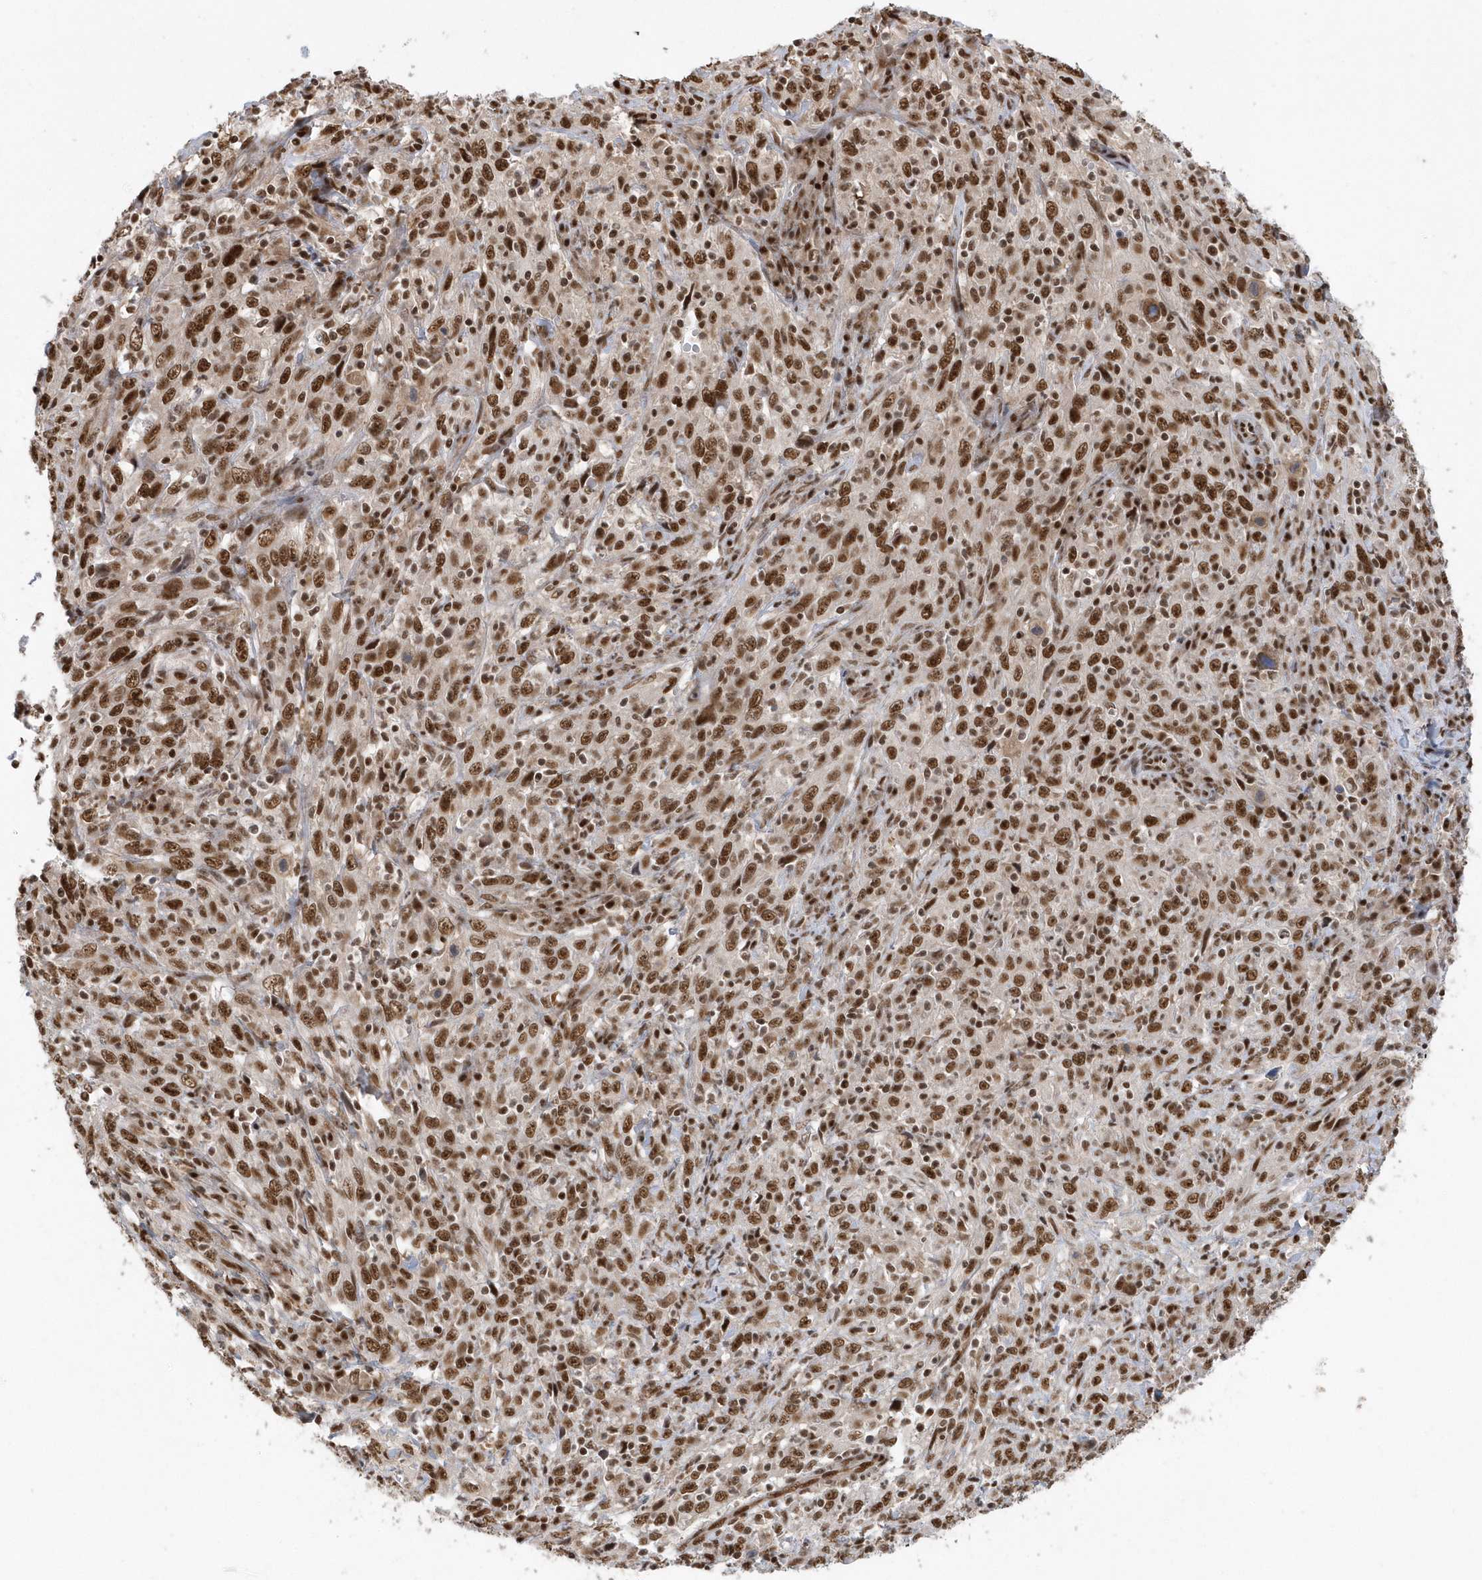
{"staining": {"intensity": "moderate", "quantity": ">75%", "location": "nuclear"}, "tissue": "cervical cancer", "cell_type": "Tumor cells", "image_type": "cancer", "snomed": [{"axis": "morphology", "description": "Squamous cell carcinoma, NOS"}, {"axis": "topography", "description": "Cervix"}], "caption": "Squamous cell carcinoma (cervical) stained with a brown dye displays moderate nuclear positive positivity in approximately >75% of tumor cells.", "gene": "SEPHS1", "patient": {"sex": "female", "age": 46}}